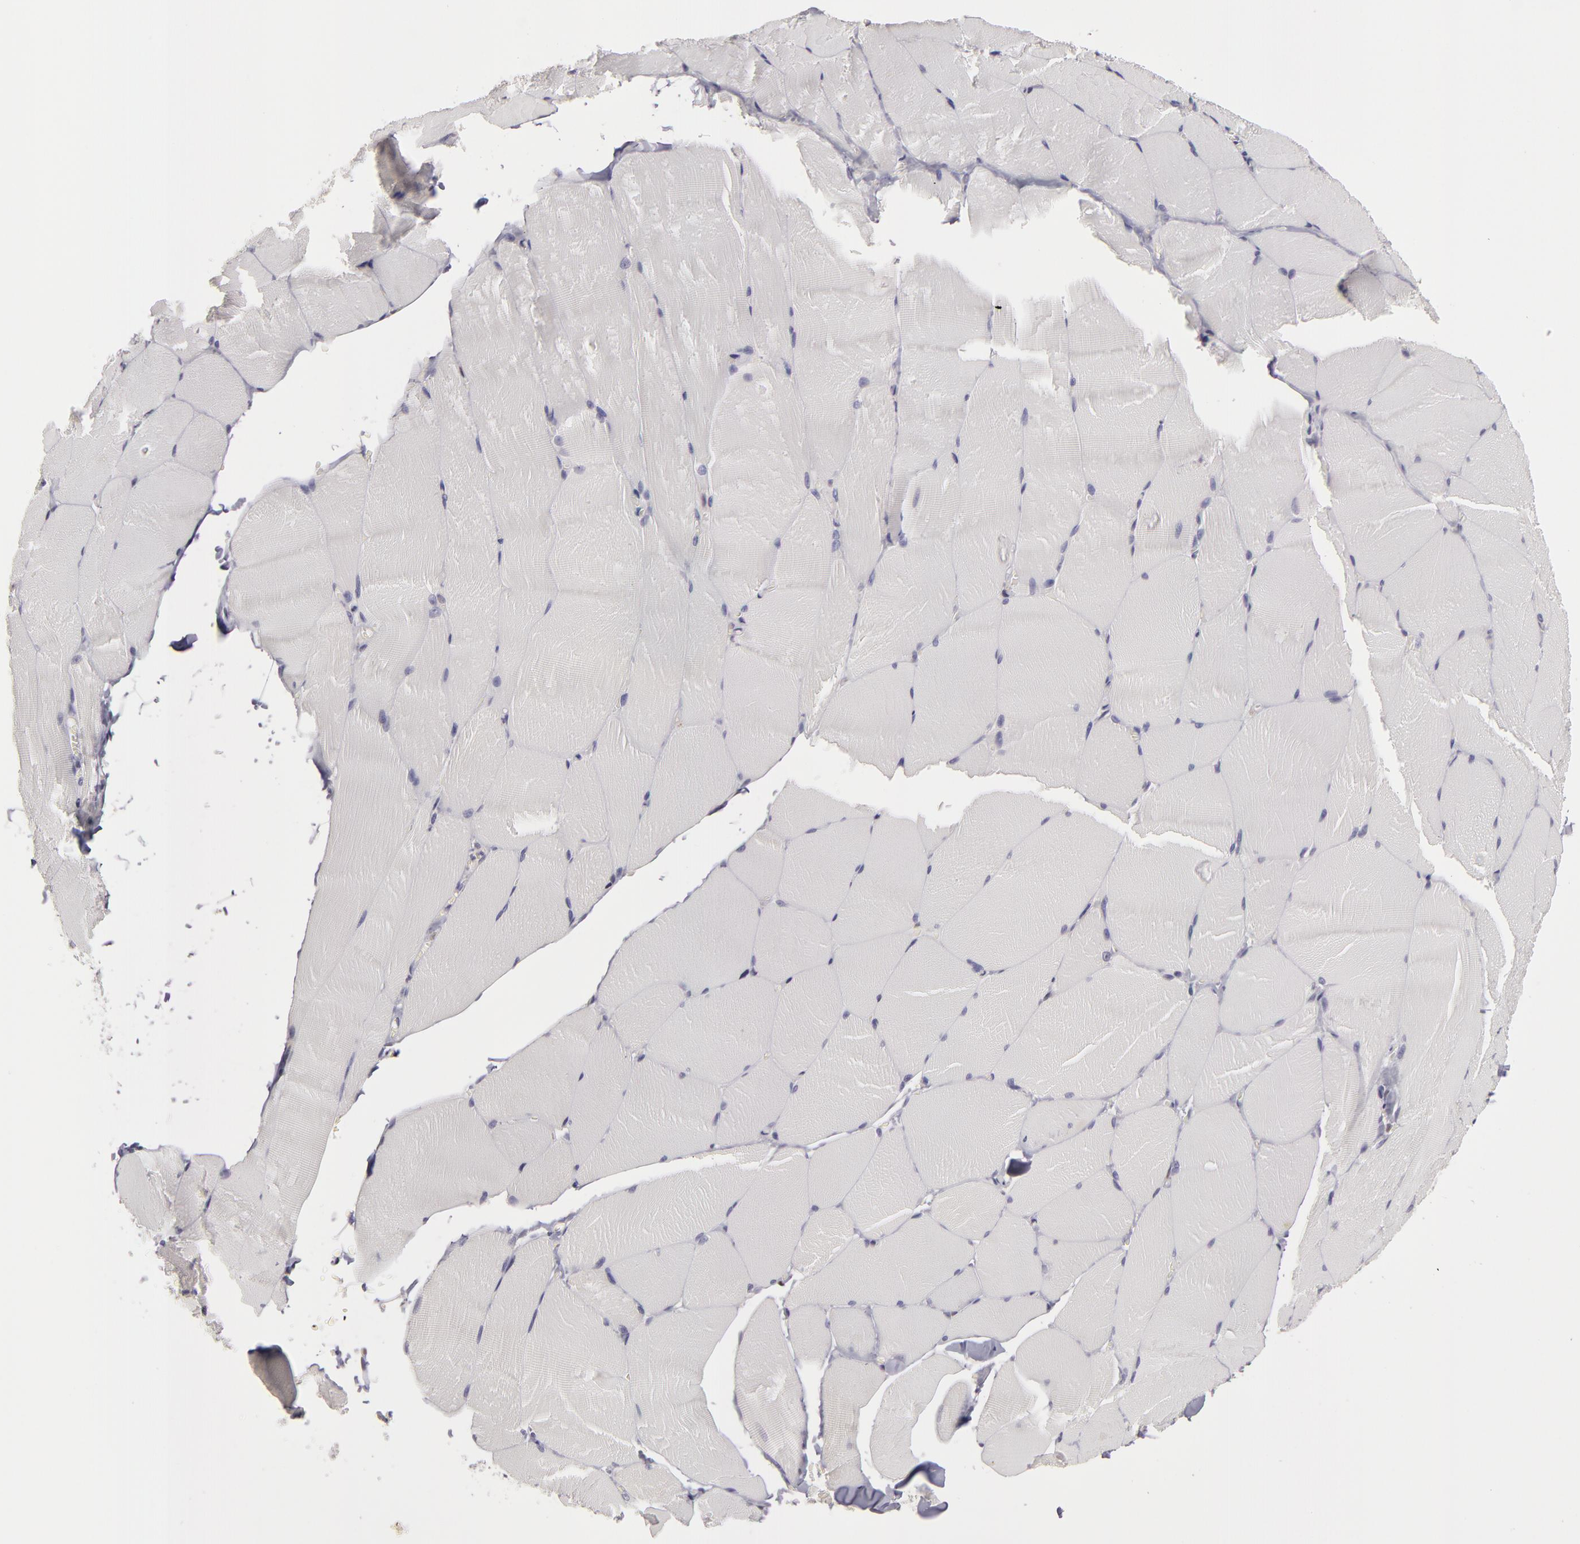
{"staining": {"intensity": "negative", "quantity": "none", "location": "none"}, "tissue": "skeletal muscle", "cell_type": "Myocytes", "image_type": "normal", "snomed": [{"axis": "morphology", "description": "Normal tissue, NOS"}, {"axis": "topography", "description": "Skeletal muscle"}], "caption": "A high-resolution photomicrograph shows immunohistochemistry staining of normal skeletal muscle, which exhibits no significant staining in myocytes.", "gene": "GNPDA1", "patient": {"sex": "male", "age": 71}}